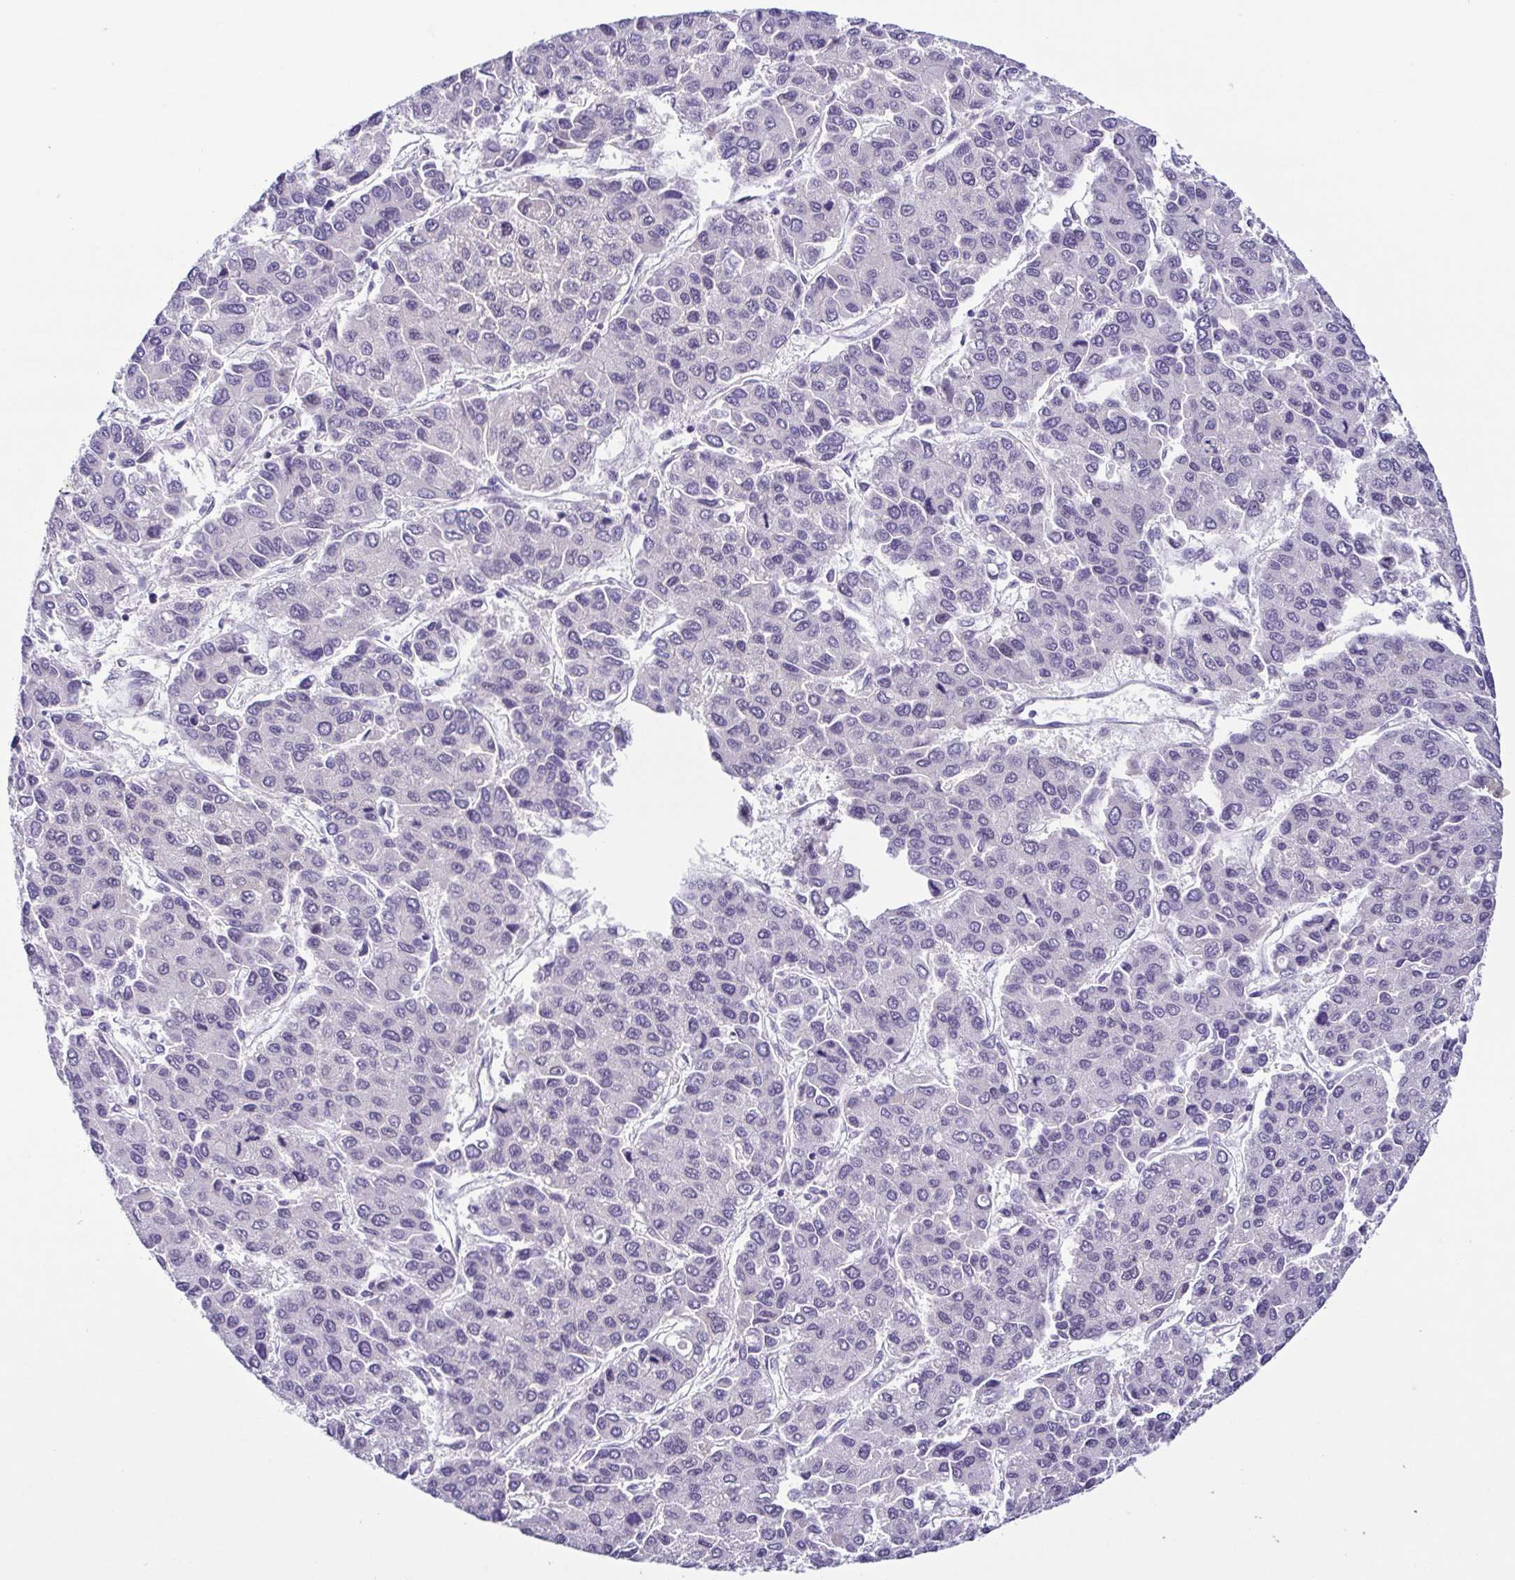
{"staining": {"intensity": "negative", "quantity": "none", "location": "none"}, "tissue": "liver cancer", "cell_type": "Tumor cells", "image_type": "cancer", "snomed": [{"axis": "morphology", "description": "Carcinoma, Hepatocellular, NOS"}, {"axis": "topography", "description": "Liver"}], "caption": "Immunohistochemistry (IHC) histopathology image of human liver hepatocellular carcinoma stained for a protein (brown), which reveals no positivity in tumor cells.", "gene": "TERT", "patient": {"sex": "female", "age": 66}}